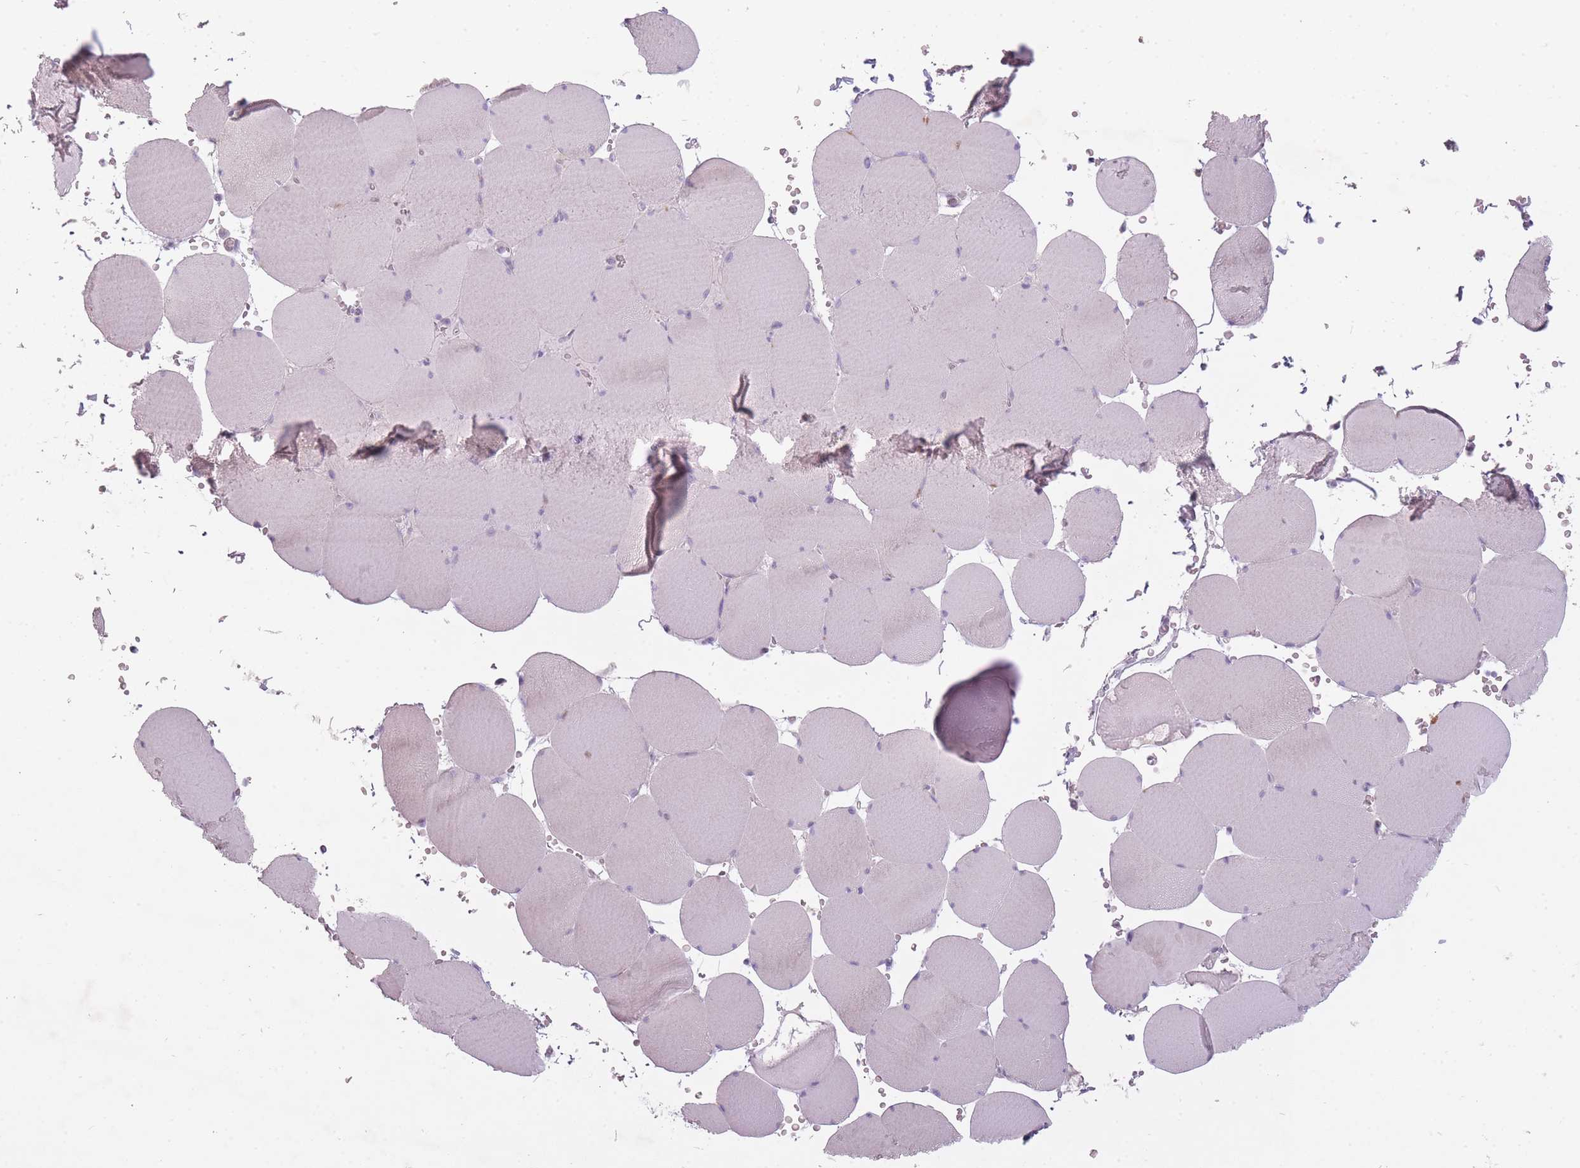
{"staining": {"intensity": "negative", "quantity": "none", "location": "none"}, "tissue": "skeletal muscle", "cell_type": "Myocytes", "image_type": "normal", "snomed": [{"axis": "morphology", "description": "Normal tissue, NOS"}, {"axis": "topography", "description": "Skeletal muscle"}, {"axis": "topography", "description": "Head-Neck"}], "caption": "DAB immunohistochemical staining of benign human skeletal muscle demonstrates no significant staining in myocytes. (Immunohistochemistry, brightfield microscopy, high magnification).", "gene": "FAM43B", "patient": {"sex": "male", "age": 66}}